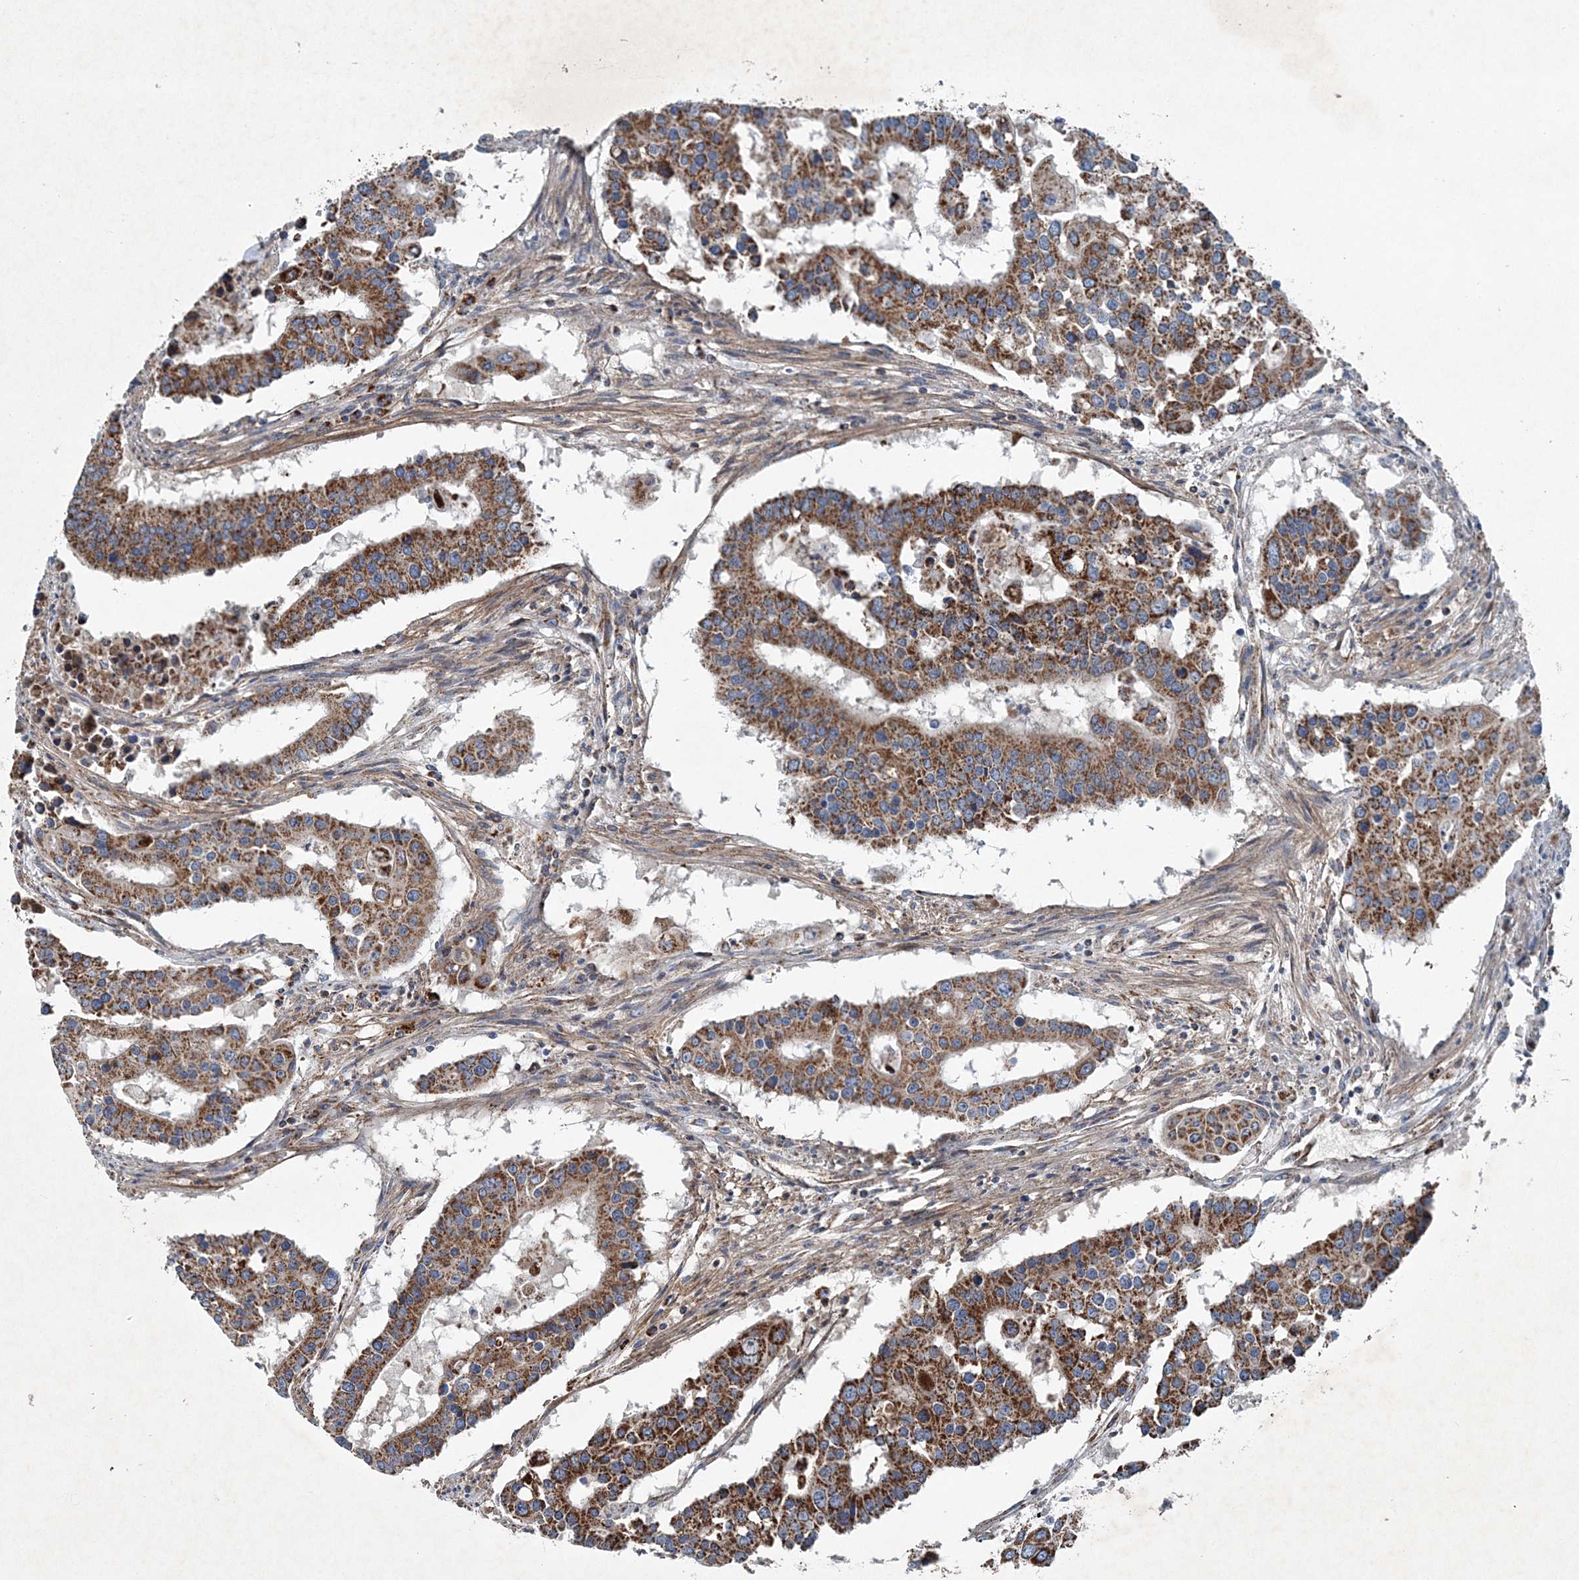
{"staining": {"intensity": "strong", "quantity": ">75%", "location": "cytoplasmic/membranous"}, "tissue": "colorectal cancer", "cell_type": "Tumor cells", "image_type": "cancer", "snomed": [{"axis": "morphology", "description": "Adenocarcinoma, NOS"}, {"axis": "topography", "description": "Colon"}], "caption": "Approximately >75% of tumor cells in human colorectal adenocarcinoma show strong cytoplasmic/membranous protein staining as visualized by brown immunohistochemical staining.", "gene": "SPAG16", "patient": {"sex": "male", "age": 77}}